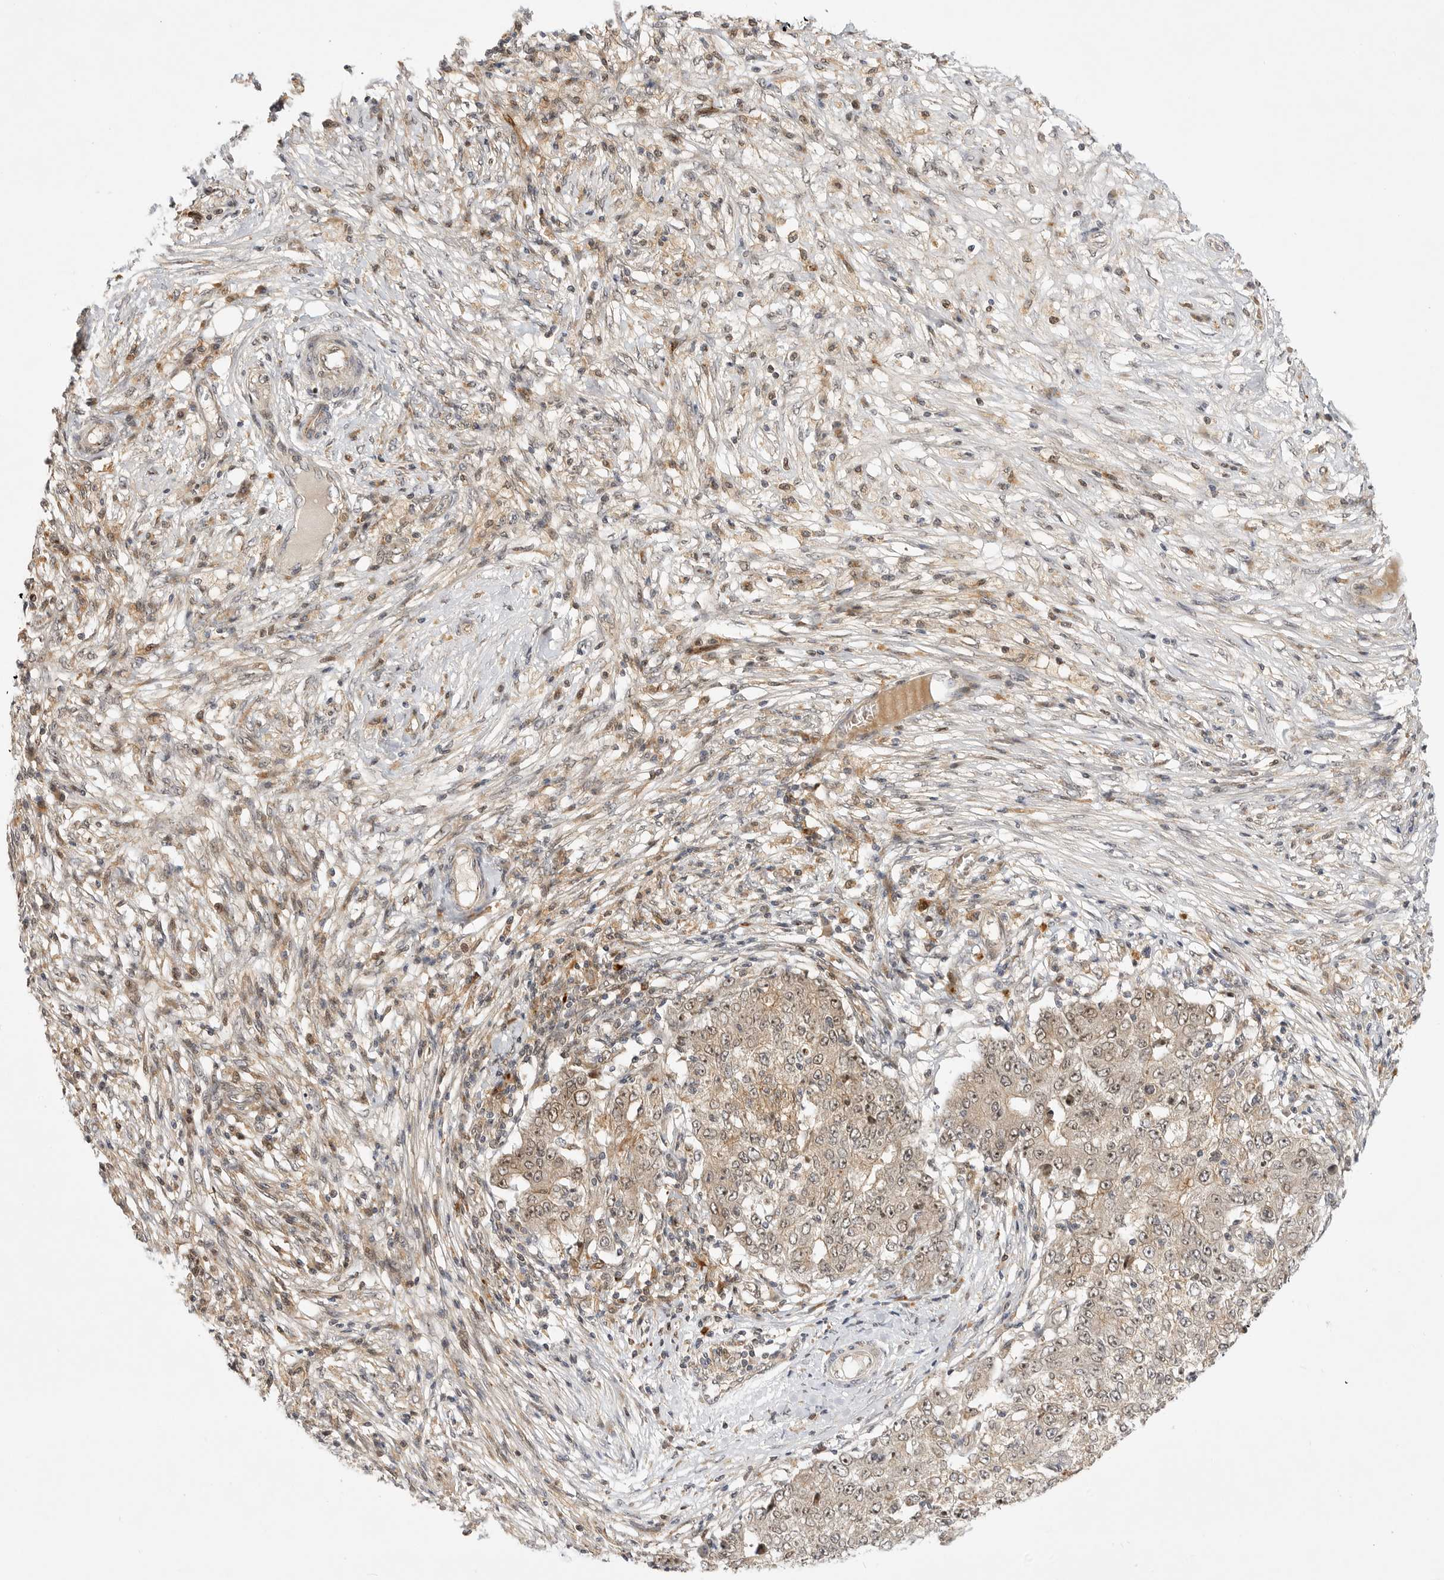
{"staining": {"intensity": "moderate", "quantity": ">75%", "location": "cytoplasmic/membranous,nuclear"}, "tissue": "ovarian cancer", "cell_type": "Tumor cells", "image_type": "cancer", "snomed": [{"axis": "morphology", "description": "Carcinoma, endometroid"}, {"axis": "topography", "description": "Ovary"}], "caption": "Immunohistochemistry (IHC) (DAB) staining of human endometroid carcinoma (ovarian) demonstrates moderate cytoplasmic/membranous and nuclear protein expression in approximately >75% of tumor cells.", "gene": "CSNK1G3", "patient": {"sex": "female", "age": 42}}